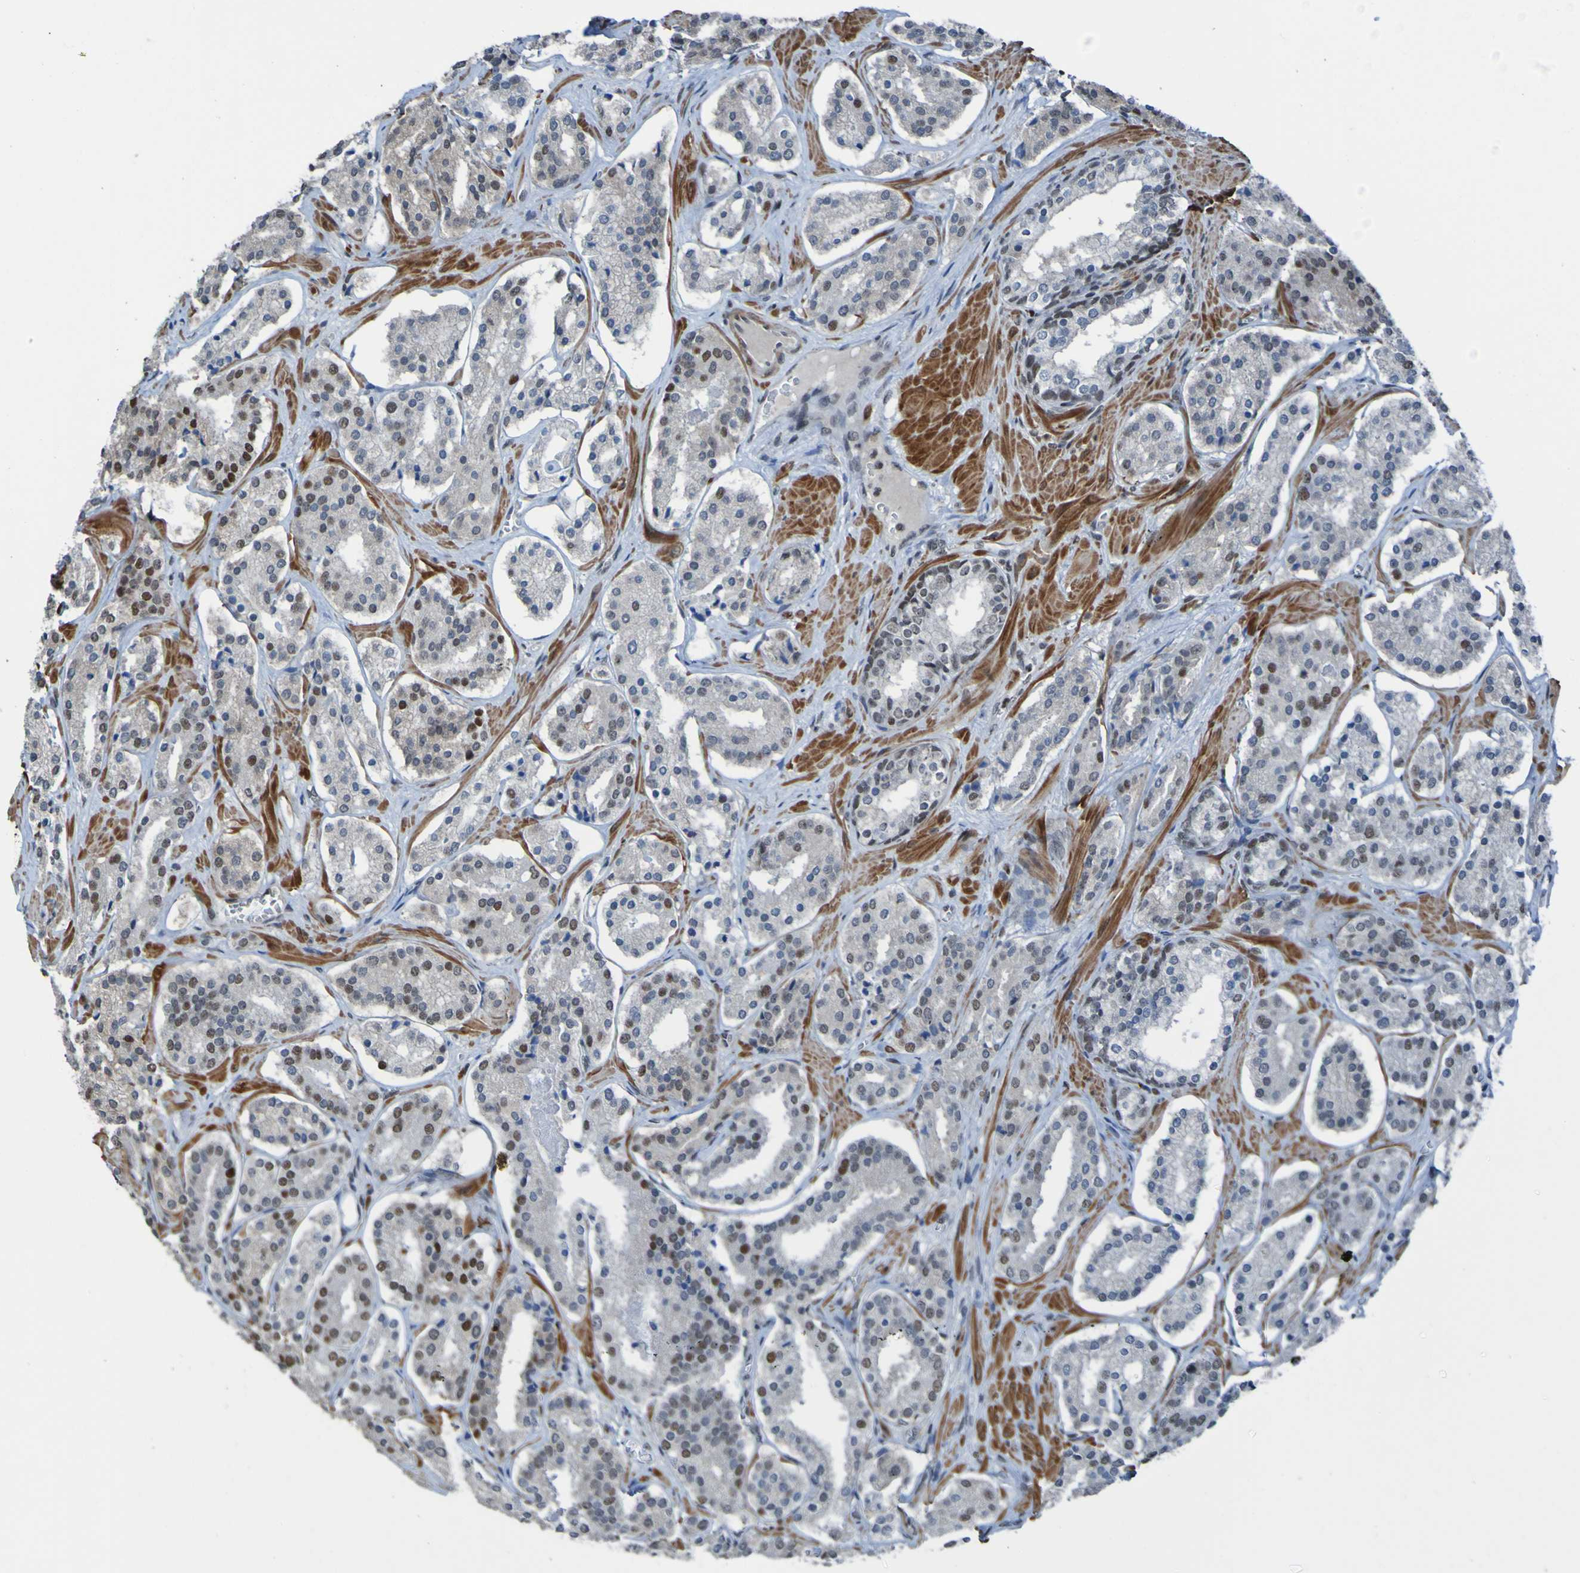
{"staining": {"intensity": "moderate", "quantity": "<25%", "location": "nuclear"}, "tissue": "prostate cancer", "cell_type": "Tumor cells", "image_type": "cancer", "snomed": [{"axis": "morphology", "description": "Adenocarcinoma, High grade"}, {"axis": "topography", "description": "Prostate"}], "caption": "There is low levels of moderate nuclear staining in tumor cells of prostate high-grade adenocarcinoma, as demonstrated by immunohistochemical staining (brown color).", "gene": "PHF2", "patient": {"sex": "male", "age": 60}}